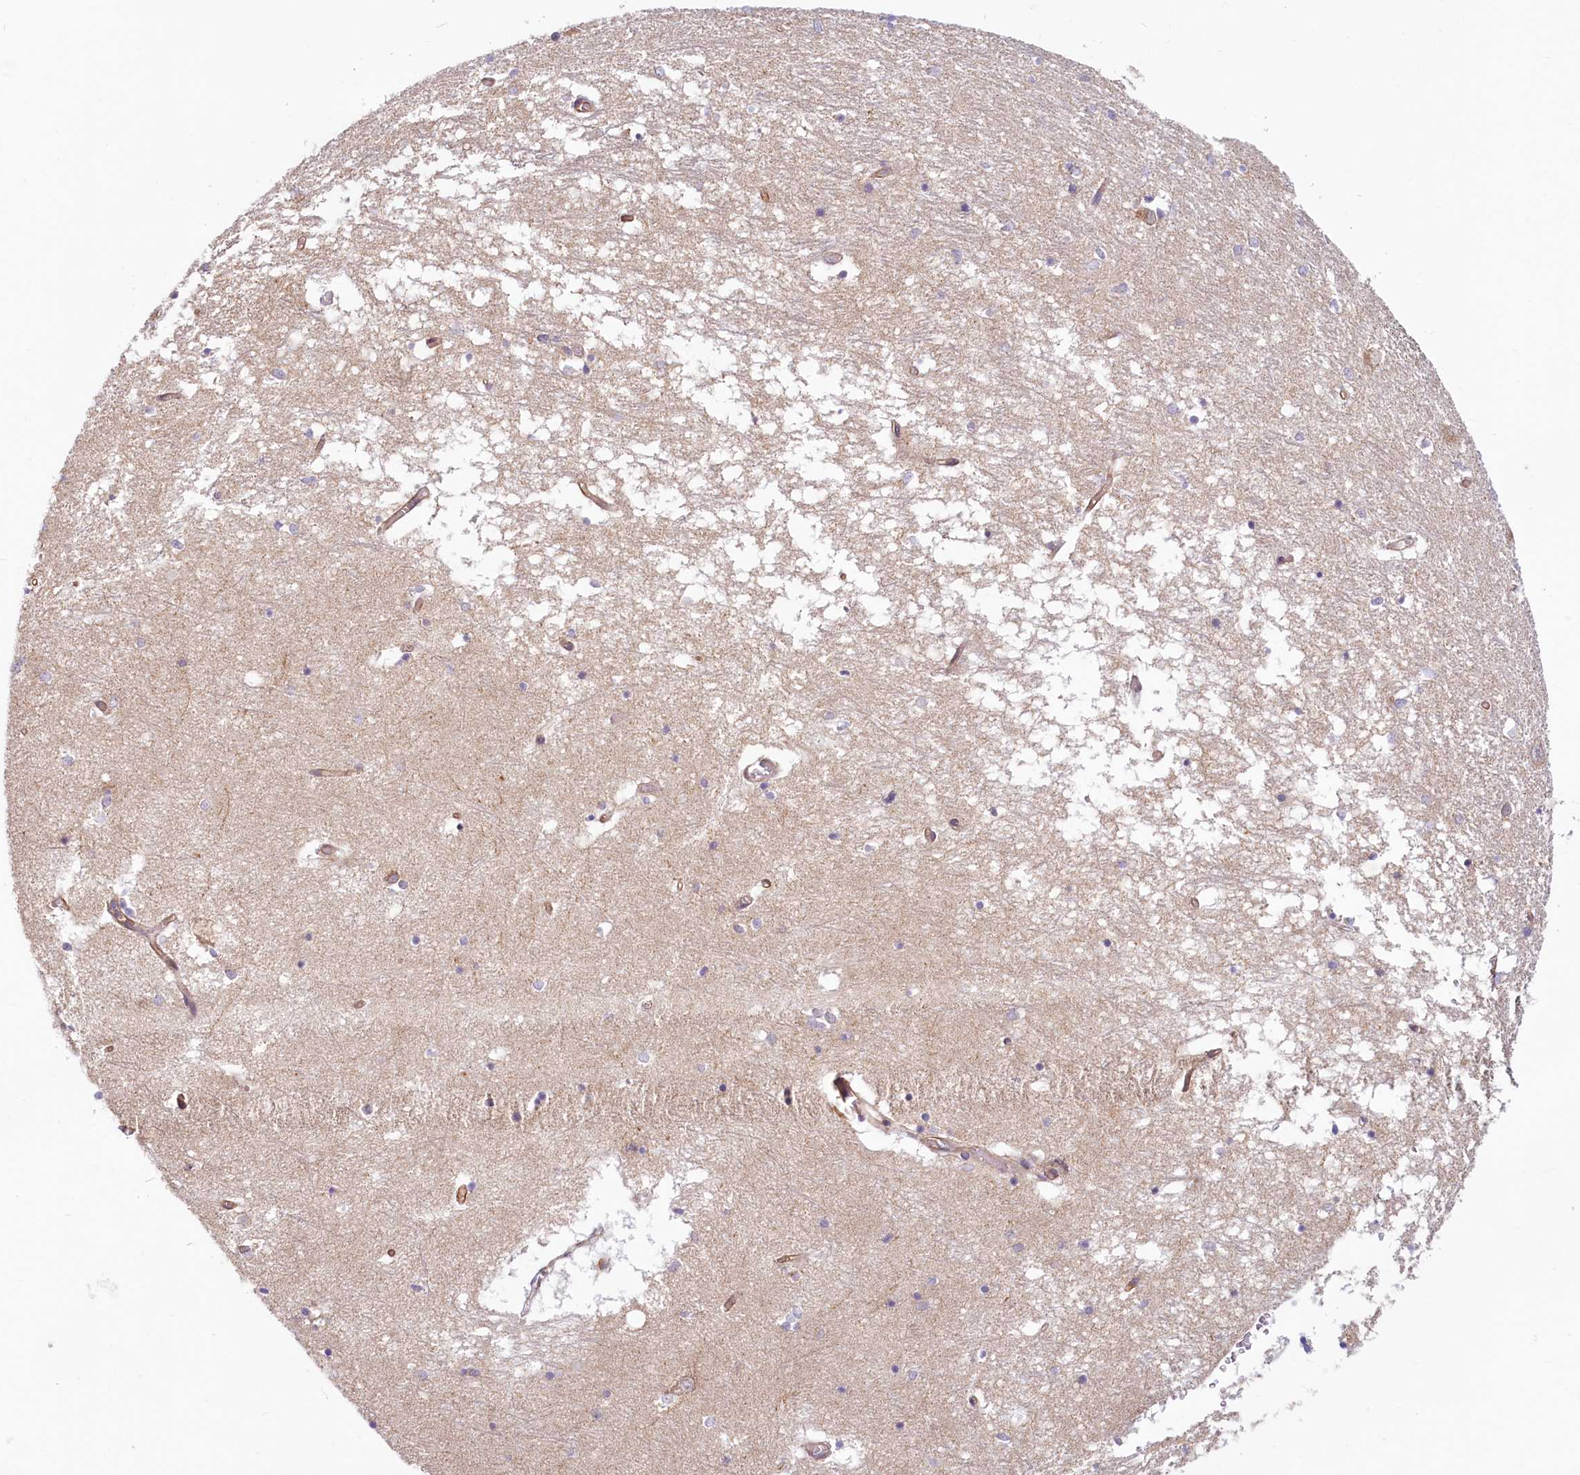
{"staining": {"intensity": "moderate", "quantity": "<25%", "location": "cytoplasmic/membranous"}, "tissue": "hippocampus", "cell_type": "Glial cells", "image_type": "normal", "snomed": [{"axis": "morphology", "description": "Normal tissue, NOS"}, {"axis": "topography", "description": "Hippocampus"}], "caption": "Protein staining demonstrates moderate cytoplasmic/membranous positivity in about <25% of glial cells in normal hippocampus. The protein is shown in brown color, while the nuclei are stained blue.", "gene": "LMOD3", "patient": {"sex": "male", "age": 70}}